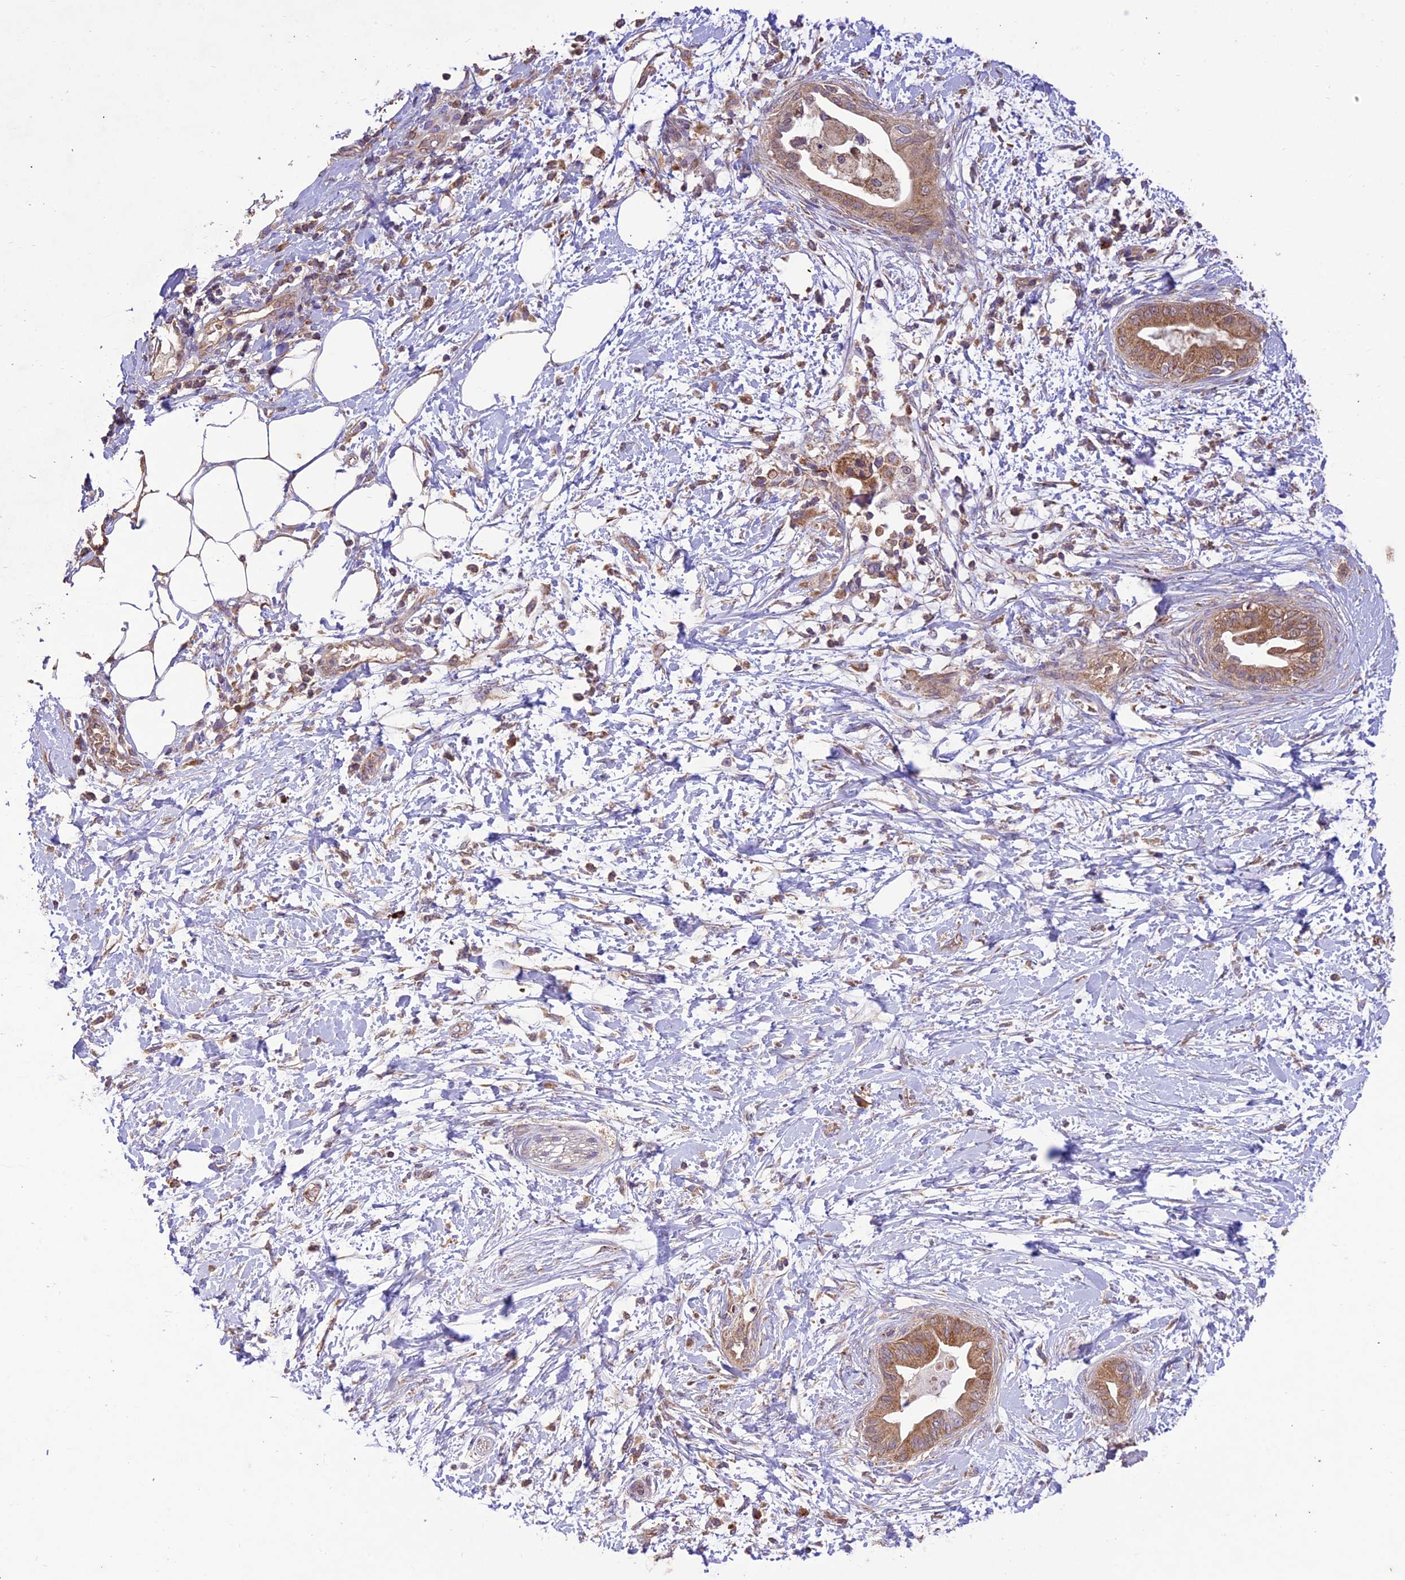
{"staining": {"intensity": "weak", "quantity": ">75%", "location": "cytoplasmic/membranous"}, "tissue": "adipose tissue", "cell_type": "Adipocytes", "image_type": "normal", "snomed": [{"axis": "morphology", "description": "Normal tissue, NOS"}, {"axis": "morphology", "description": "Adenocarcinoma, NOS"}, {"axis": "topography", "description": "Duodenum"}, {"axis": "topography", "description": "Peripheral nerve tissue"}], "caption": "Weak cytoplasmic/membranous staining is appreciated in about >75% of adipocytes in normal adipose tissue.", "gene": "NDUFAF1", "patient": {"sex": "female", "age": 60}}